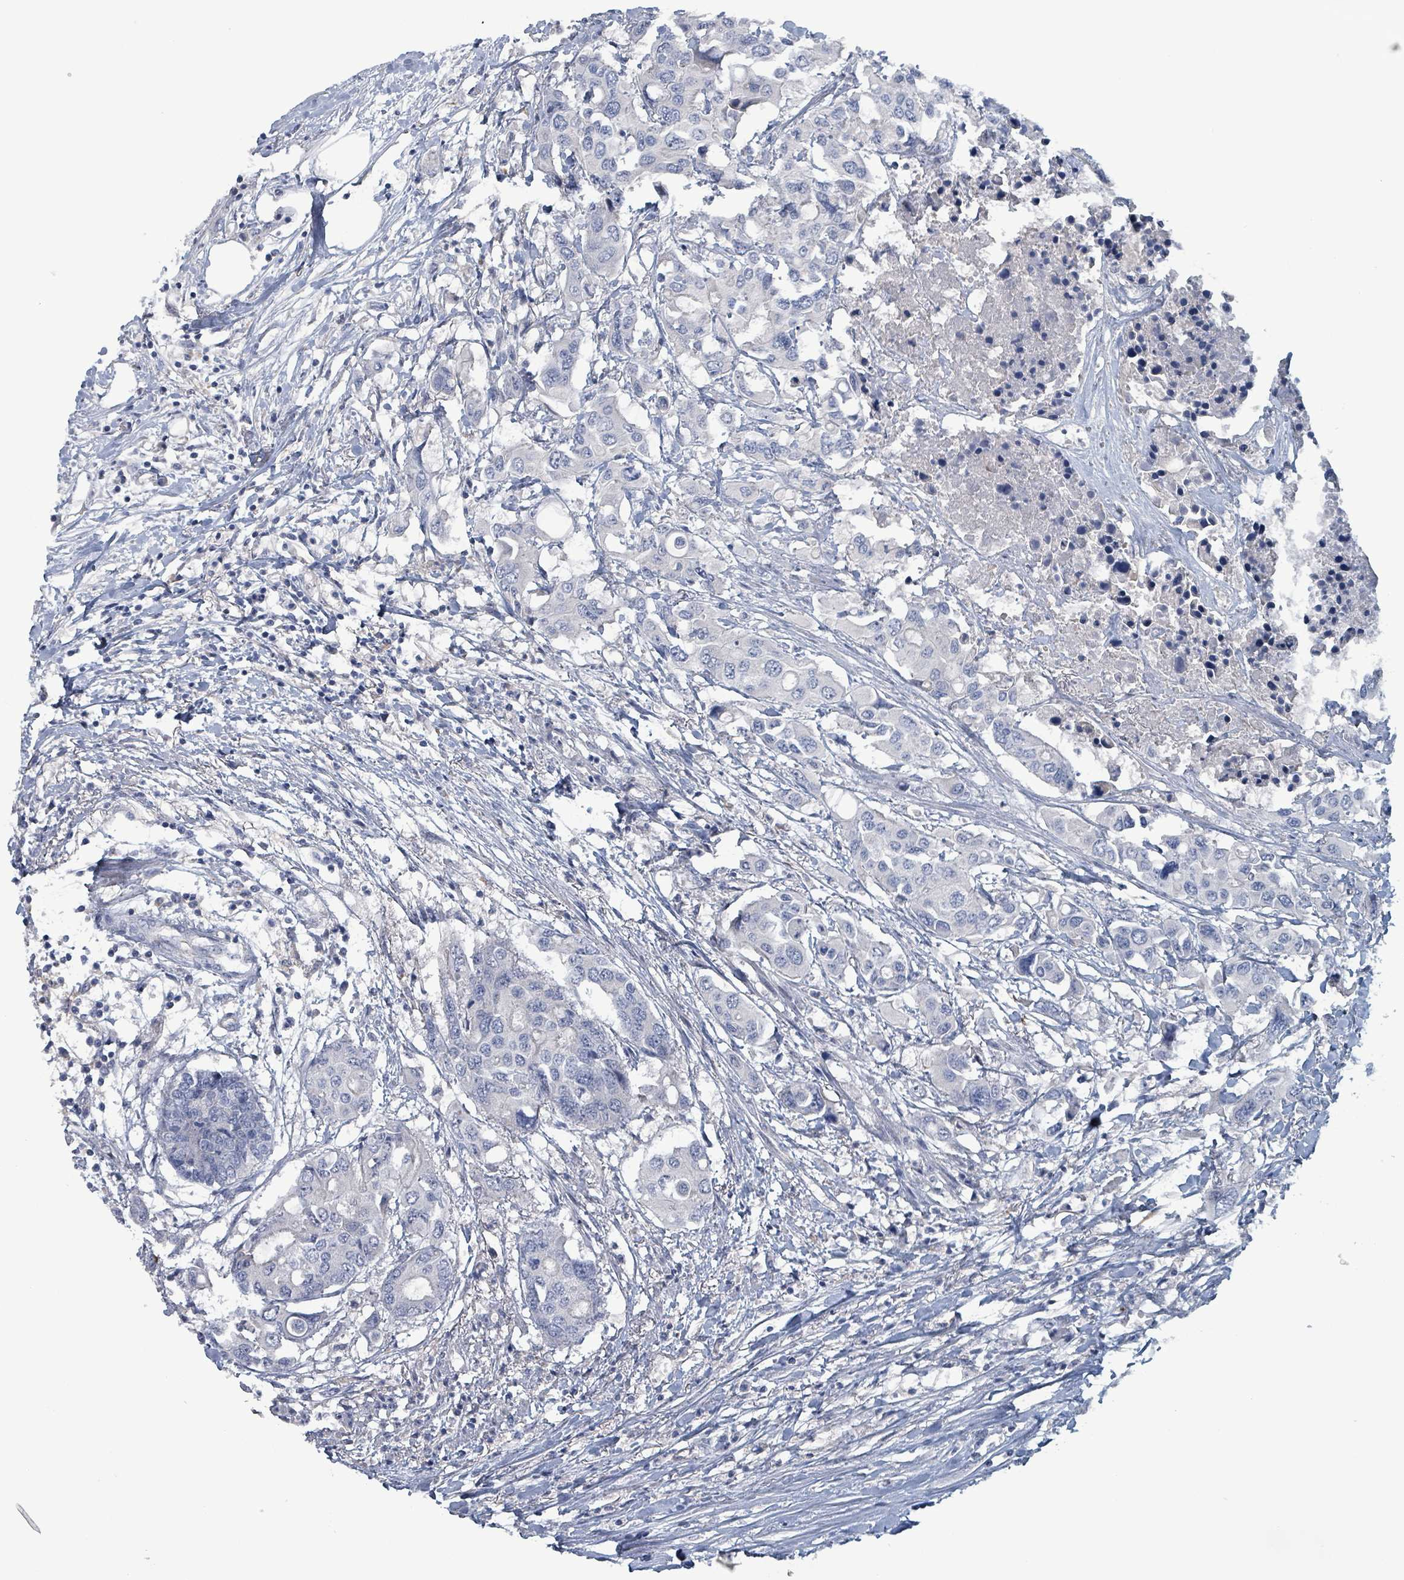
{"staining": {"intensity": "negative", "quantity": "none", "location": "none"}, "tissue": "colorectal cancer", "cell_type": "Tumor cells", "image_type": "cancer", "snomed": [{"axis": "morphology", "description": "Adenocarcinoma, NOS"}, {"axis": "topography", "description": "Colon"}], "caption": "A photomicrograph of colorectal adenocarcinoma stained for a protein reveals no brown staining in tumor cells.", "gene": "TAAR5", "patient": {"sex": "male", "age": 77}}